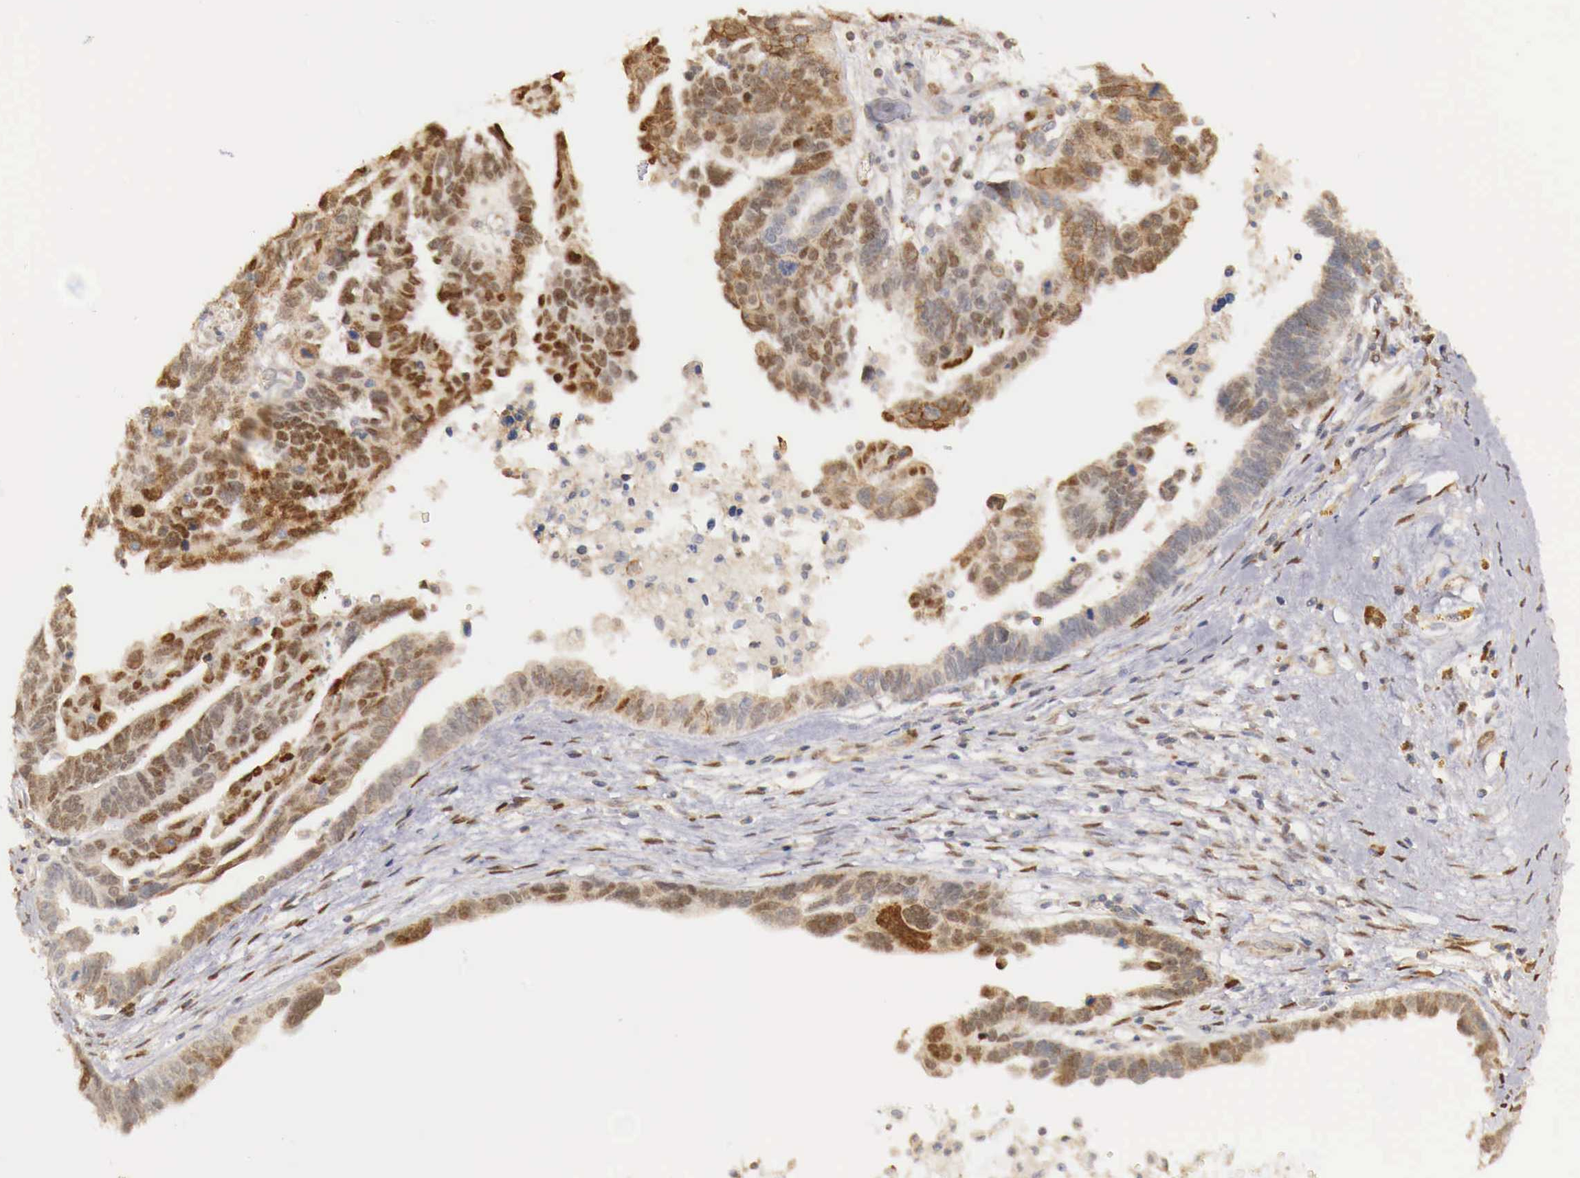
{"staining": {"intensity": "strong", "quantity": ">75%", "location": "nuclear"}, "tissue": "ovarian cancer", "cell_type": "Tumor cells", "image_type": "cancer", "snomed": [{"axis": "morphology", "description": "Carcinoma, endometroid"}, {"axis": "morphology", "description": "Cystadenocarcinoma, serous, NOS"}, {"axis": "topography", "description": "Ovary"}], "caption": "This is an image of immunohistochemistry (IHC) staining of ovarian cancer (endometroid carcinoma), which shows strong staining in the nuclear of tumor cells.", "gene": "KHDRBS2", "patient": {"sex": "female", "age": 45}}